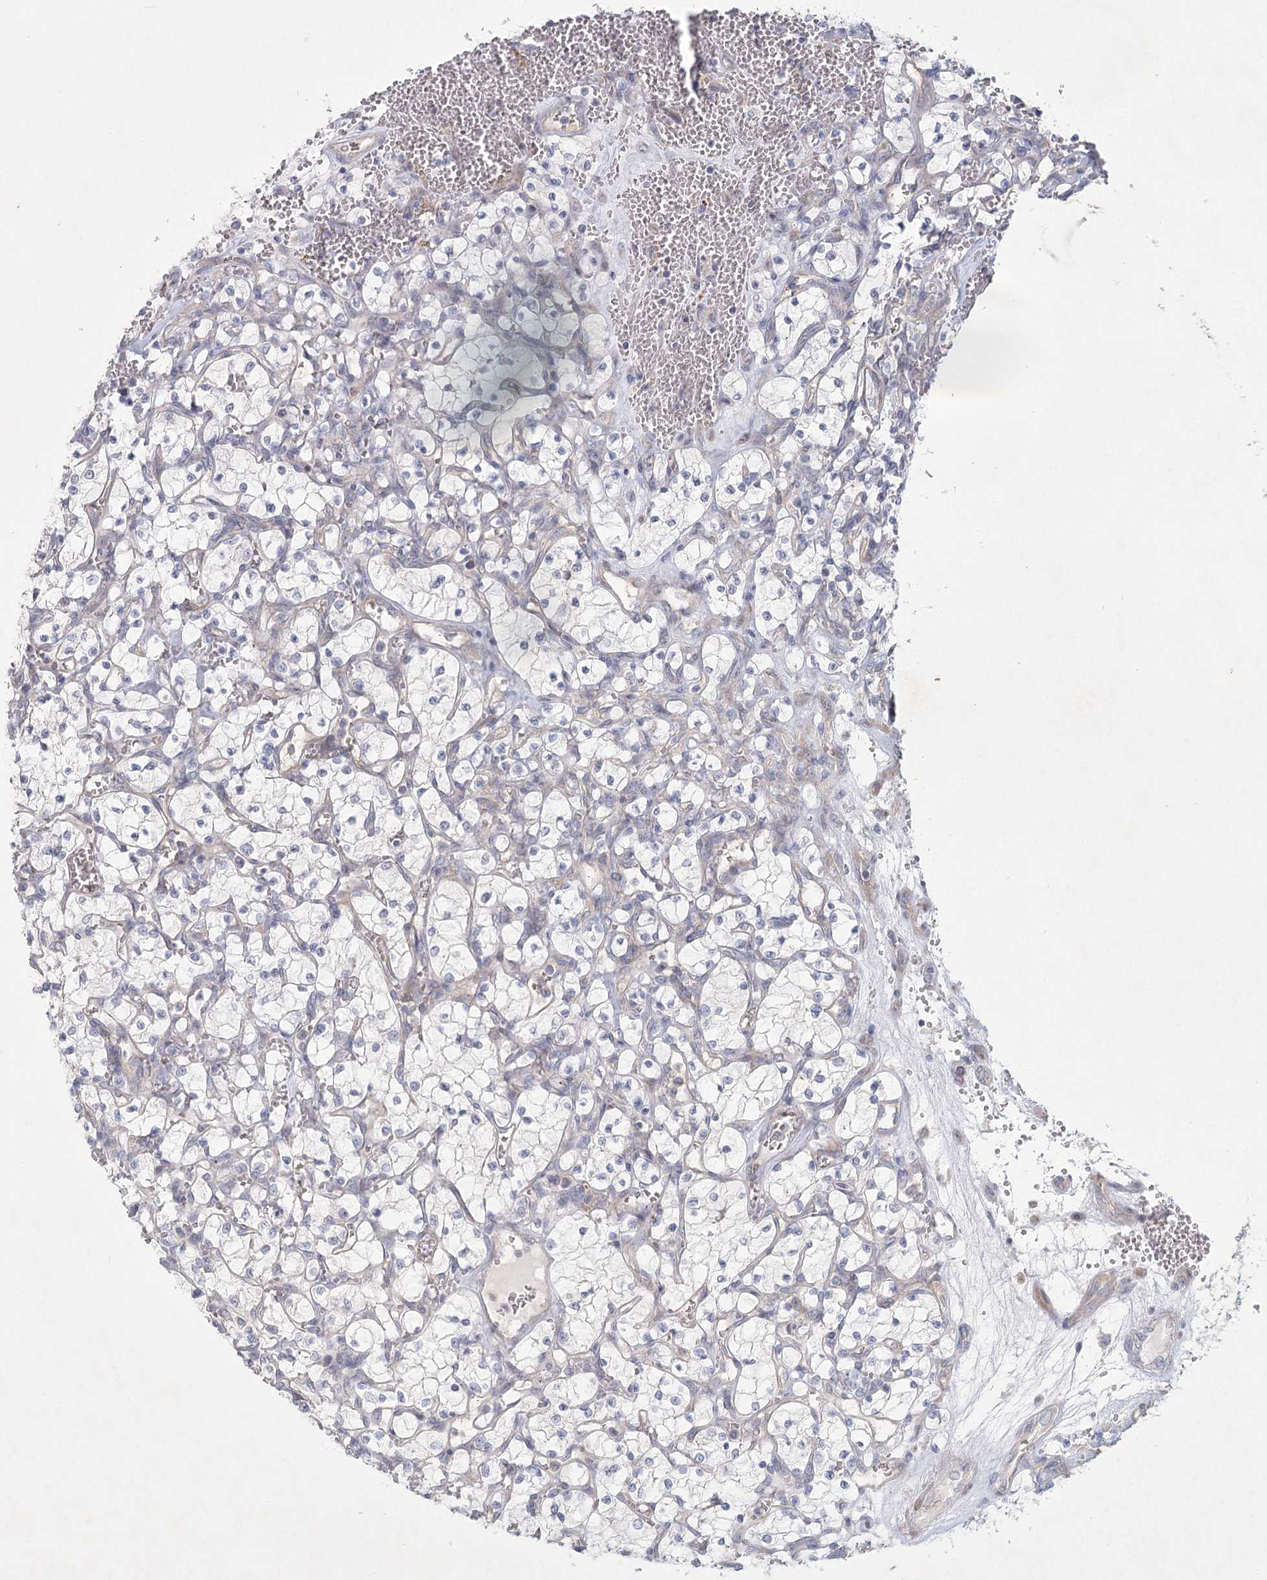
{"staining": {"intensity": "negative", "quantity": "none", "location": "none"}, "tissue": "renal cancer", "cell_type": "Tumor cells", "image_type": "cancer", "snomed": [{"axis": "morphology", "description": "Adenocarcinoma, NOS"}, {"axis": "topography", "description": "Kidney"}], "caption": "High magnification brightfield microscopy of renal cancer (adenocarcinoma) stained with DAB (3,3'-diaminobenzidine) (brown) and counterstained with hematoxylin (blue): tumor cells show no significant expression.", "gene": "FAM110C", "patient": {"sex": "female", "age": 69}}